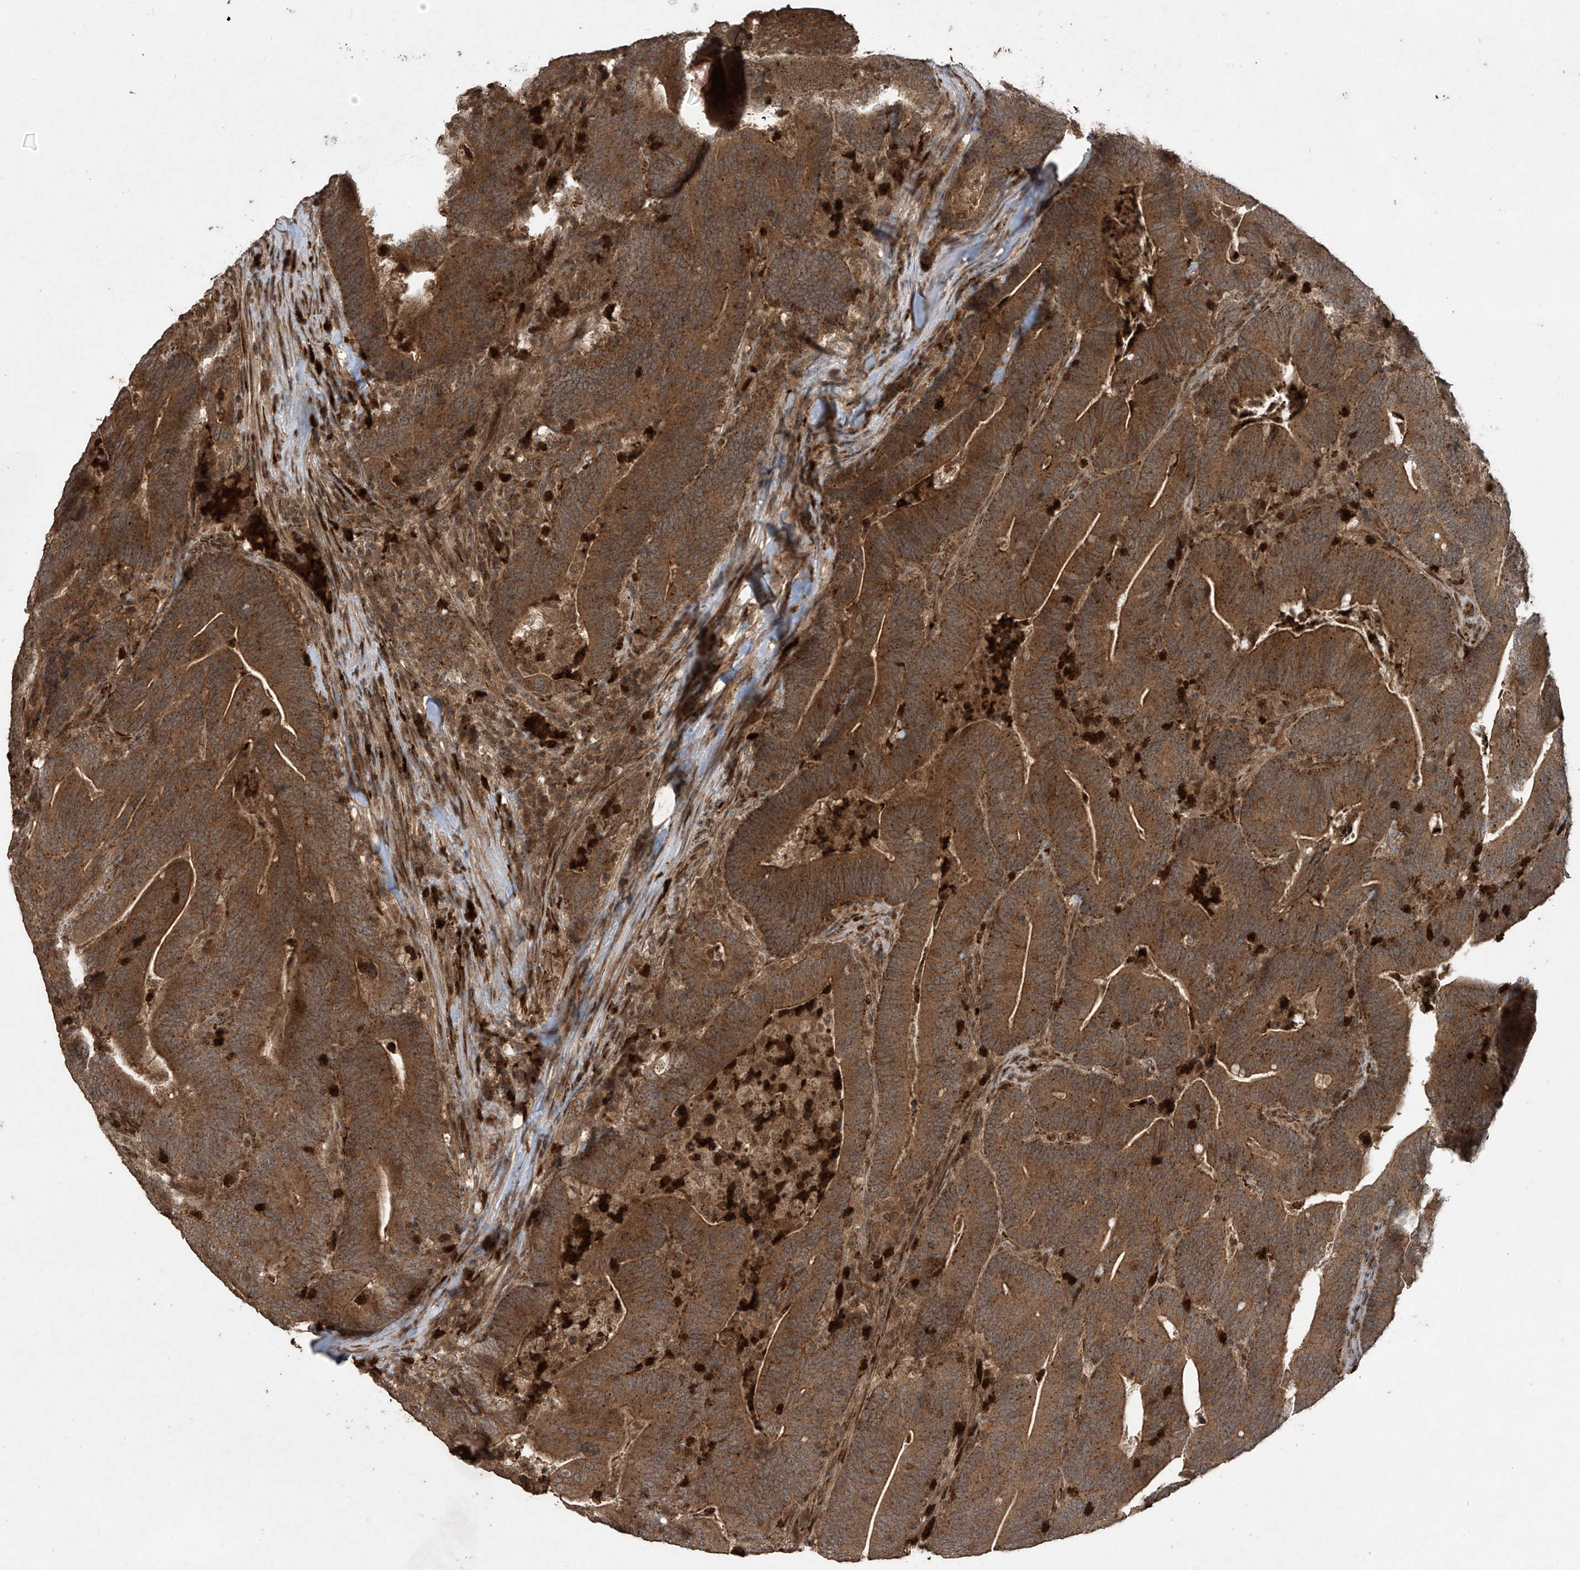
{"staining": {"intensity": "strong", "quantity": ">75%", "location": "cytoplasmic/membranous"}, "tissue": "colorectal cancer", "cell_type": "Tumor cells", "image_type": "cancer", "snomed": [{"axis": "morphology", "description": "Adenocarcinoma, NOS"}, {"axis": "topography", "description": "Colon"}], "caption": "A high-resolution histopathology image shows immunohistochemistry staining of colorectal cancer (adenocarcinoma), which reveals strong cytoplasmic/membranous positivity in about >75% of tumor cells.", "gene": "PGPEP1", "patient": {"sex": "female", "age": 67}}